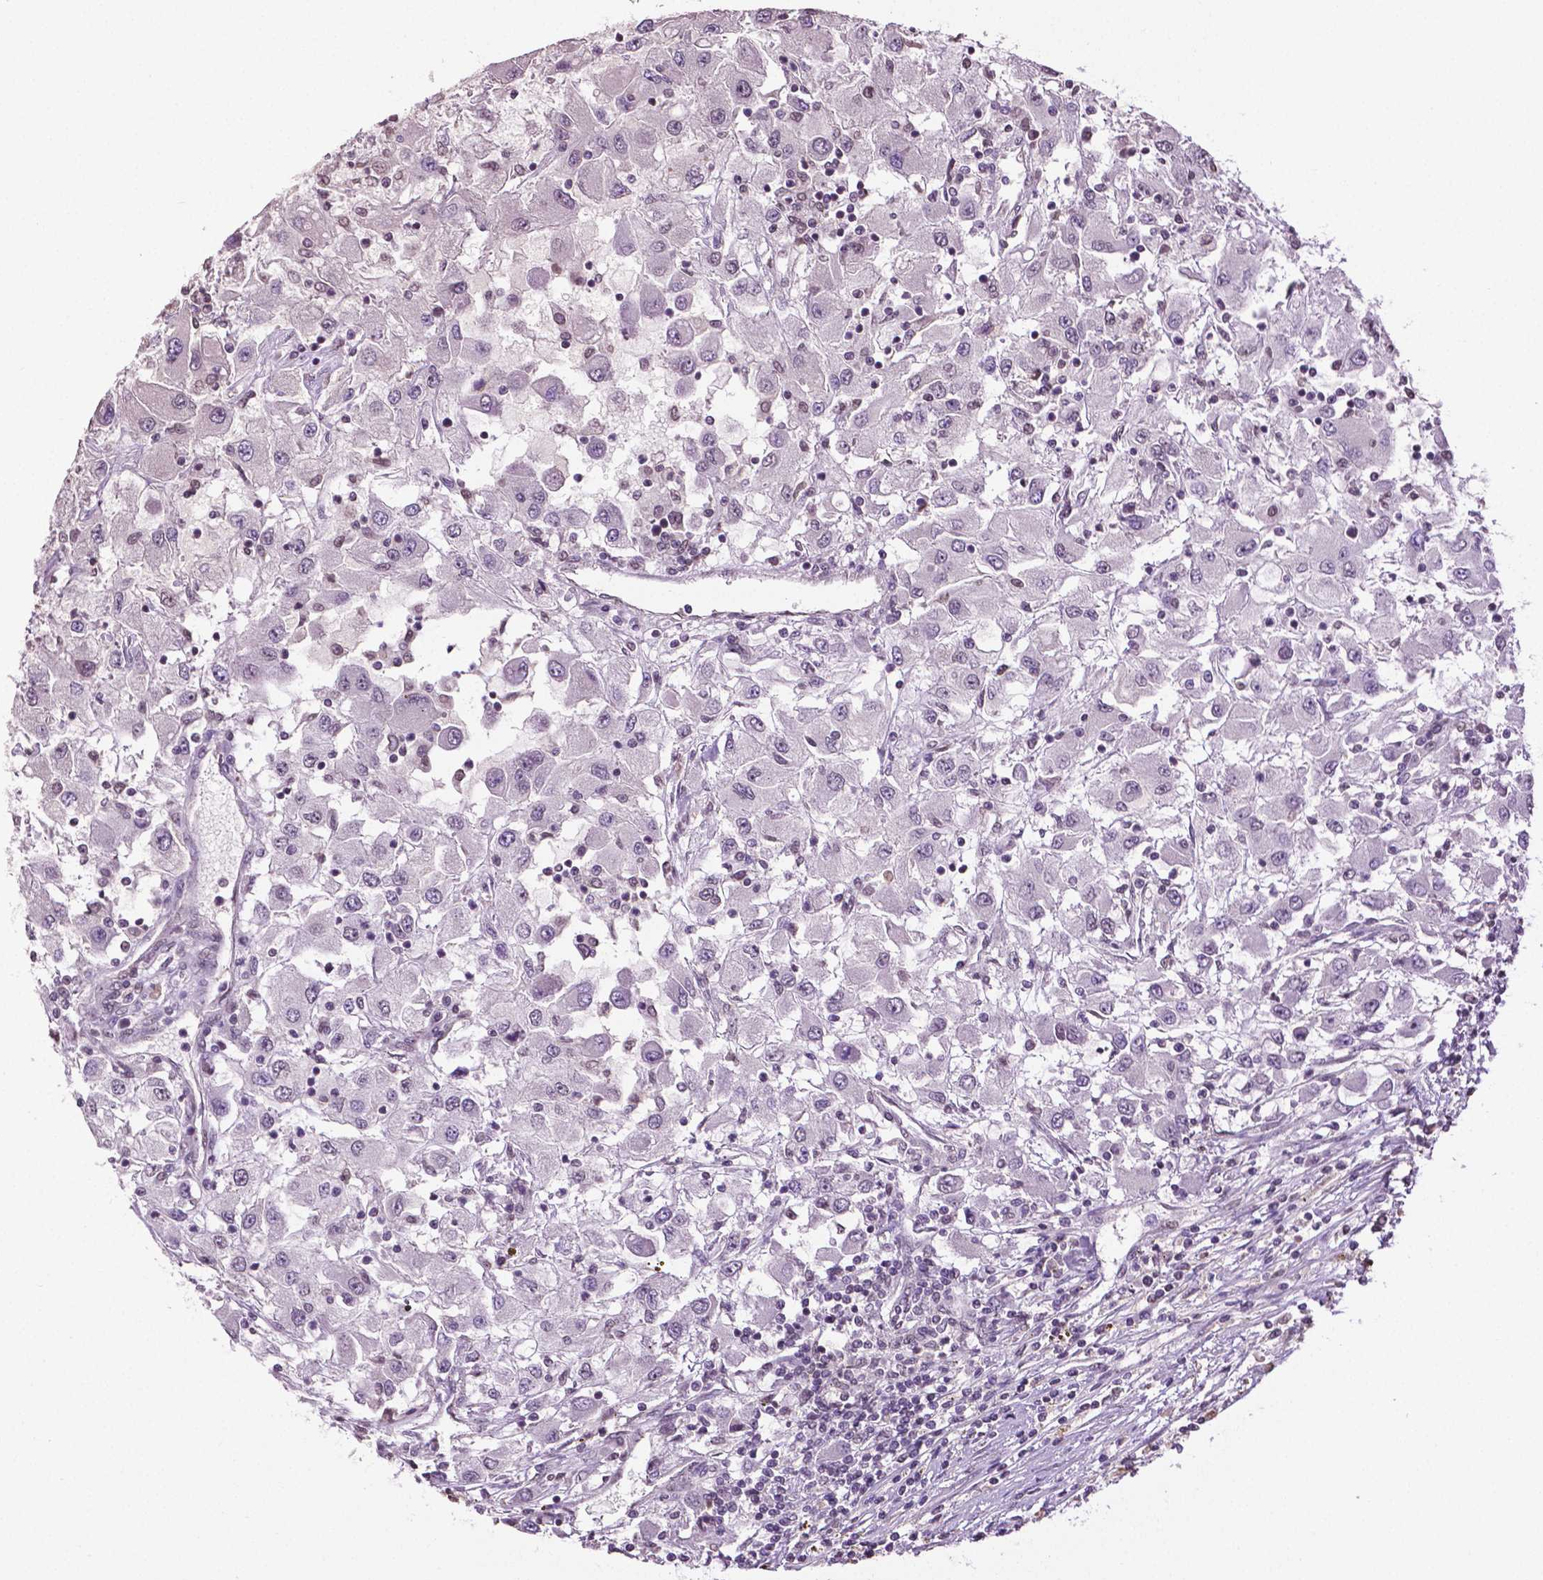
{"staining": {"intensity": "negative", "quantity": "none", "location": "none"}, "tissue": "renal cancer", "cell_type": "Tumor cells", "image_type": "cancer", "snomed": [{"axis": "morphology", "description": "Adenocarcinoma, NOS"}, {"axis": "topography", "description": "Kidney"}], "caption": "High power microscopy micrograph of an immunohistochemistry (IHC) photomicrograph of renal cancer, revealing no significant expression in tumor cells.", "gene": "DLX5", "patient": {"sex": "female", "age": 67}}